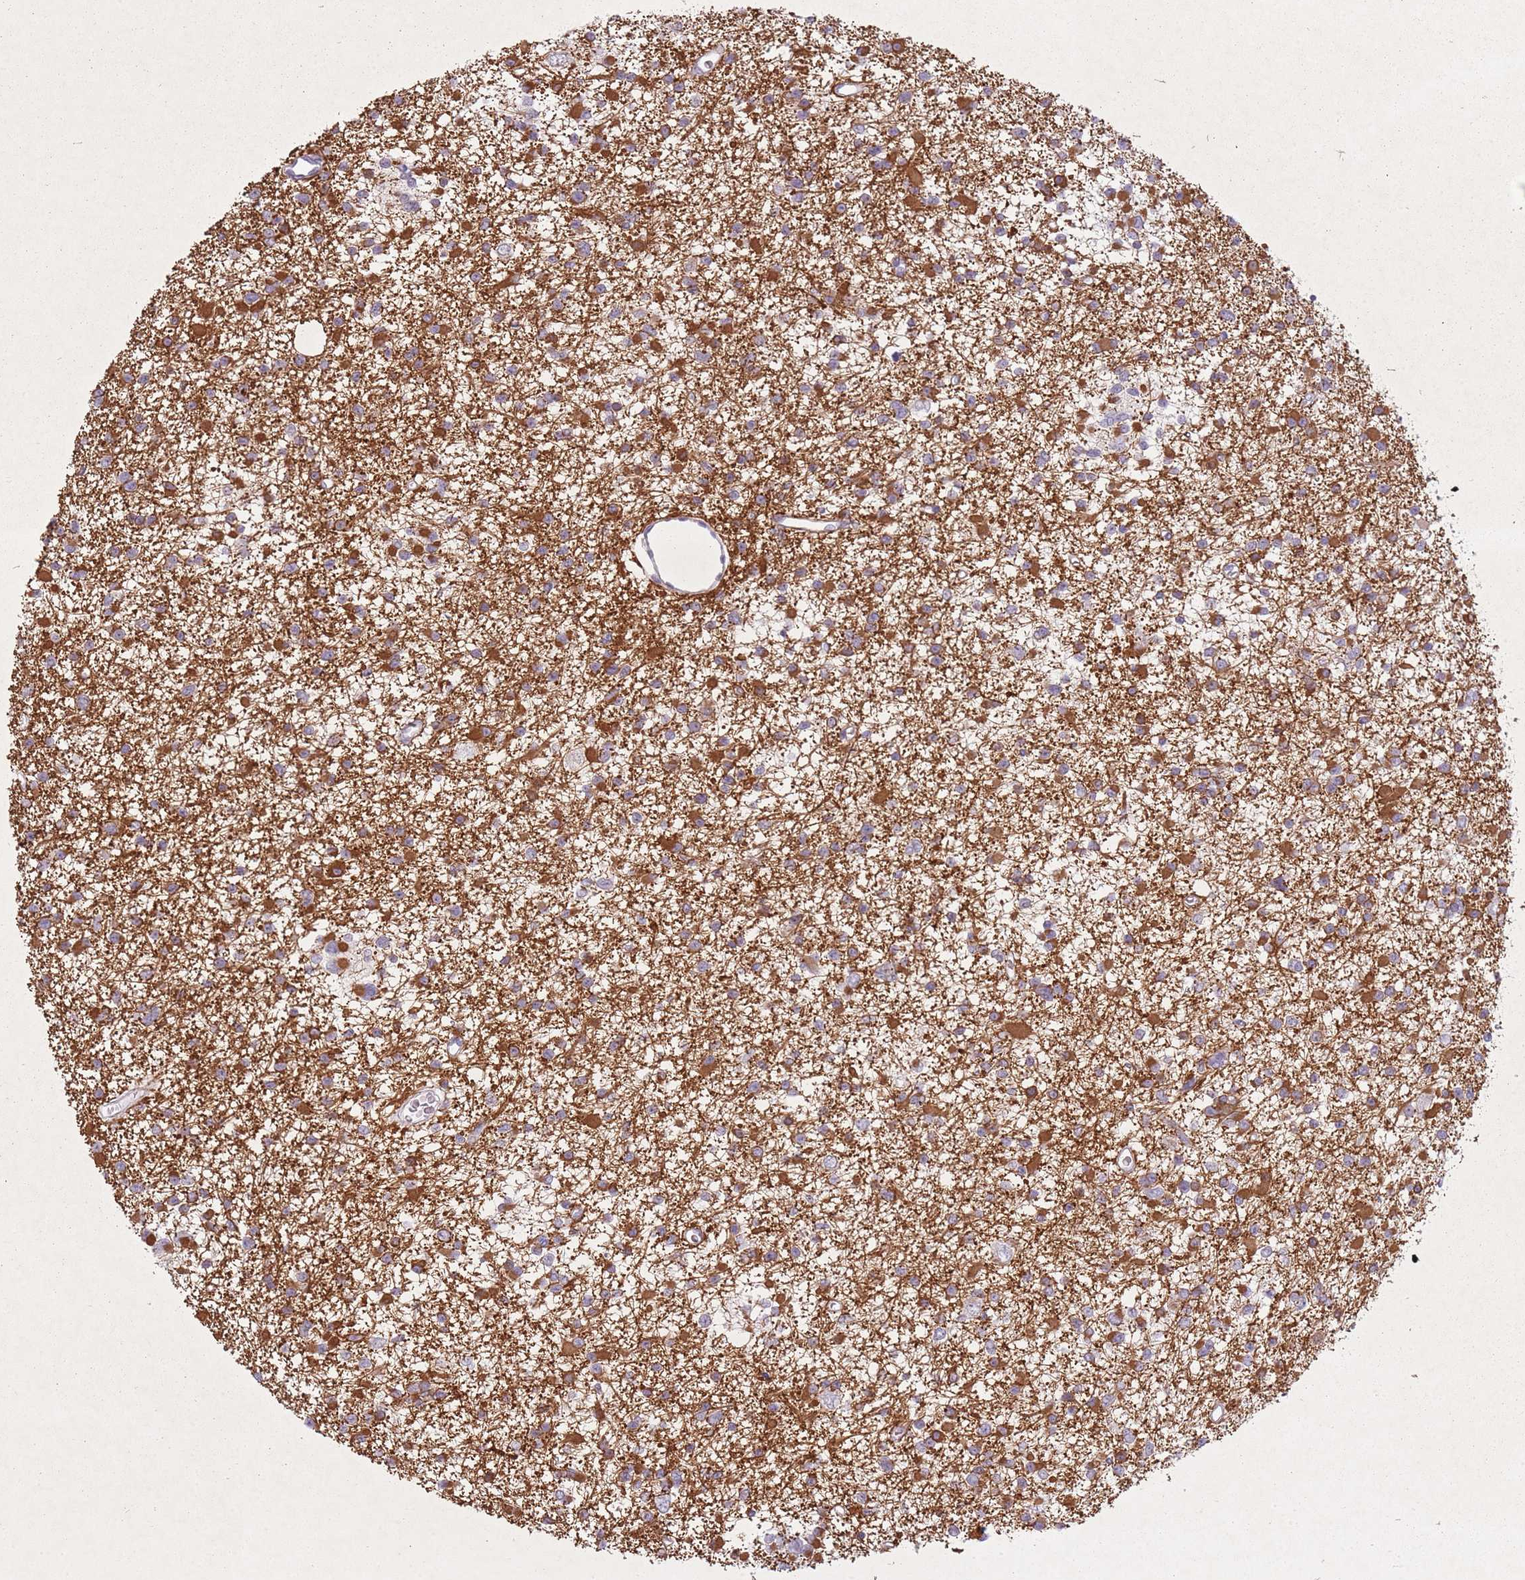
{"staining": {"intensity": "moderate", "quantity": "25%-75%", "location": "cytoplasmic/membranous"}, "tissue": "glioma", "cell_type": "Tumor cells", "image_type": "cancer", "snomed": [{"axis": "morphology", "description": "Glioma, malignant, Low grade"}, {"axis": "topography", "description": "Brain"}], "caption": "Moderate cytoplasmic/membranous protein positivity is present in about 25%-75% of tumor cells in low-grade glioma (malignant).", "gene": "FAM43B", "patient": {"sex": "female", "age": 22}}